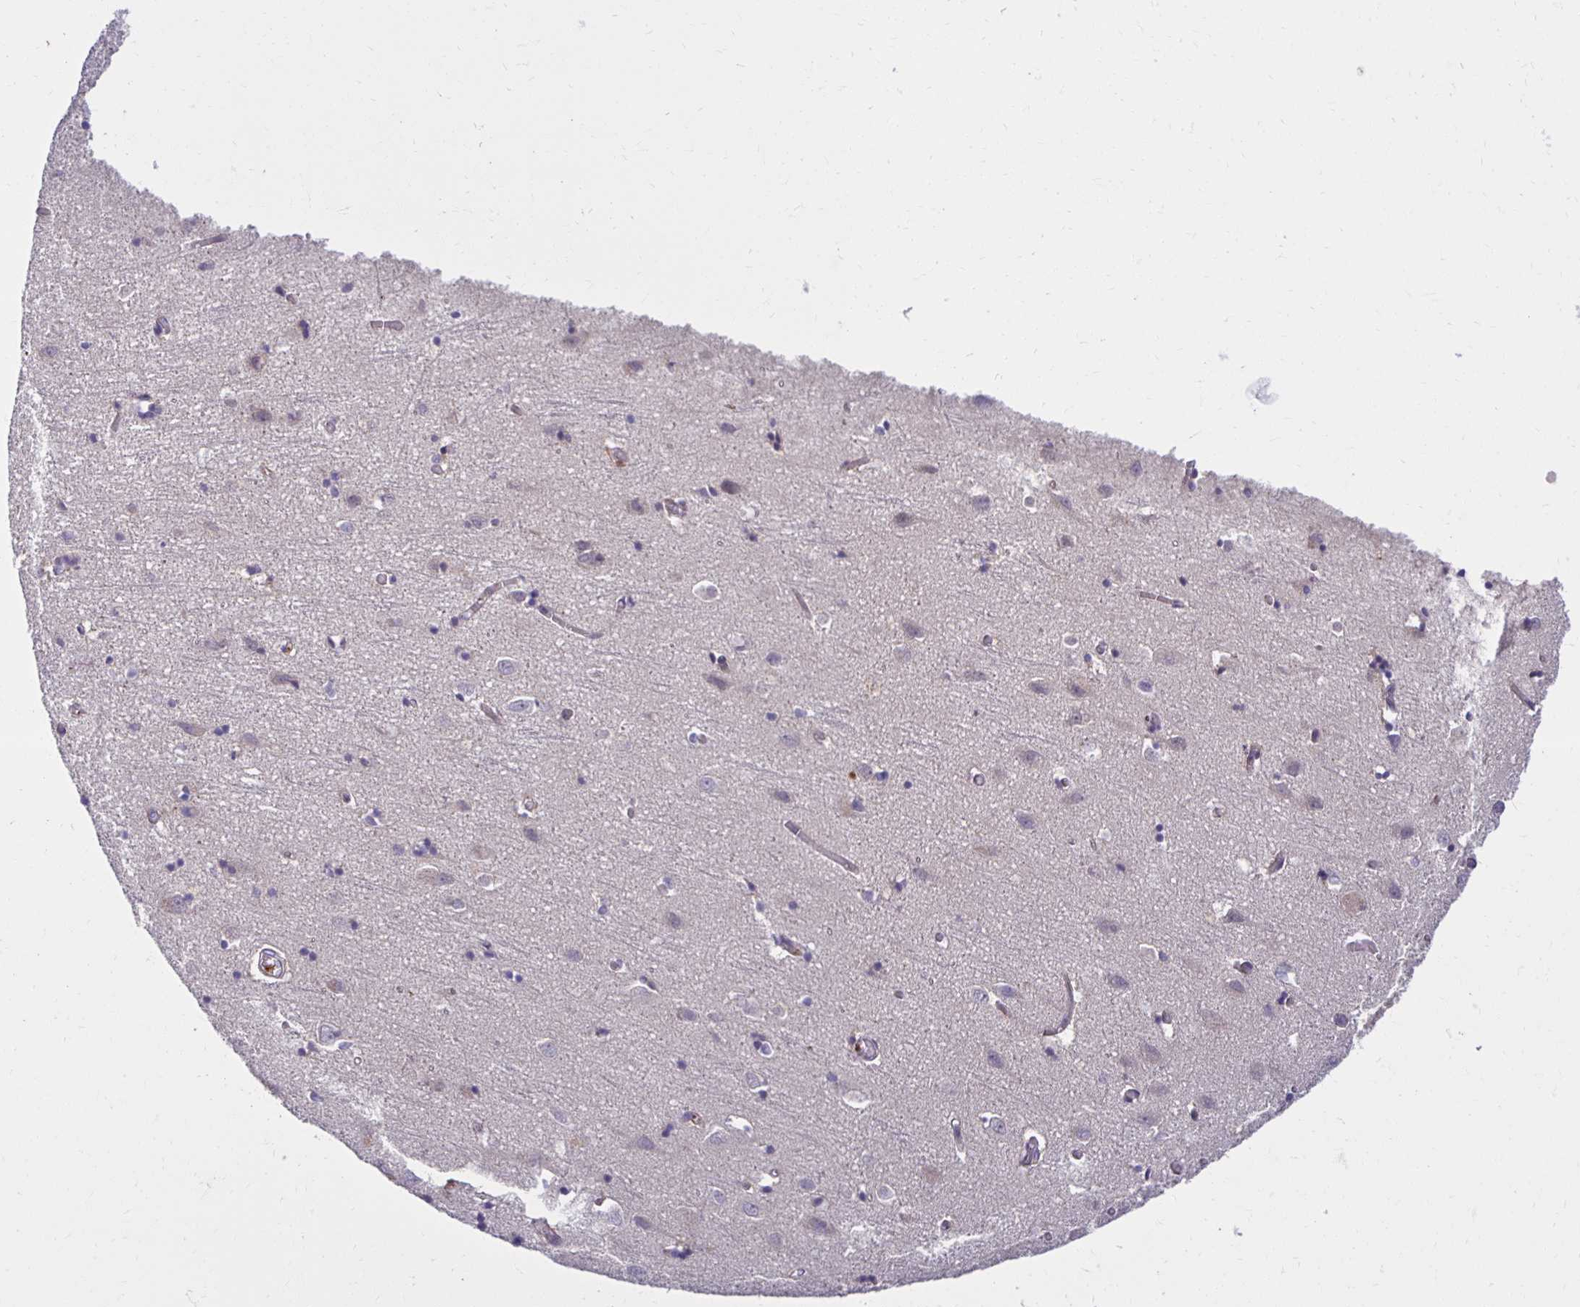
{"staining": {"intensity": "negative", "quantity": "none", "location": "none"}, "tissue": "cerebral cortex", "cell_type": "Endothelial cells", "image_type": "normal", "snomed": [{"axis": "morphology", "description": "Normal tissue, NOS"}, {"axis": "topography", "description": "Cerebral cortex"}], "caption": "This photomicrograph is of unremarkable cerebral cortex stained with immunohistochemistry (IHC) to label a protein in brown with the nuclei are counter-stained blue. There is no positivity in endothelial cells.", "gene": "MIEN1", "patient": {"sex": "male", "age": 70}}